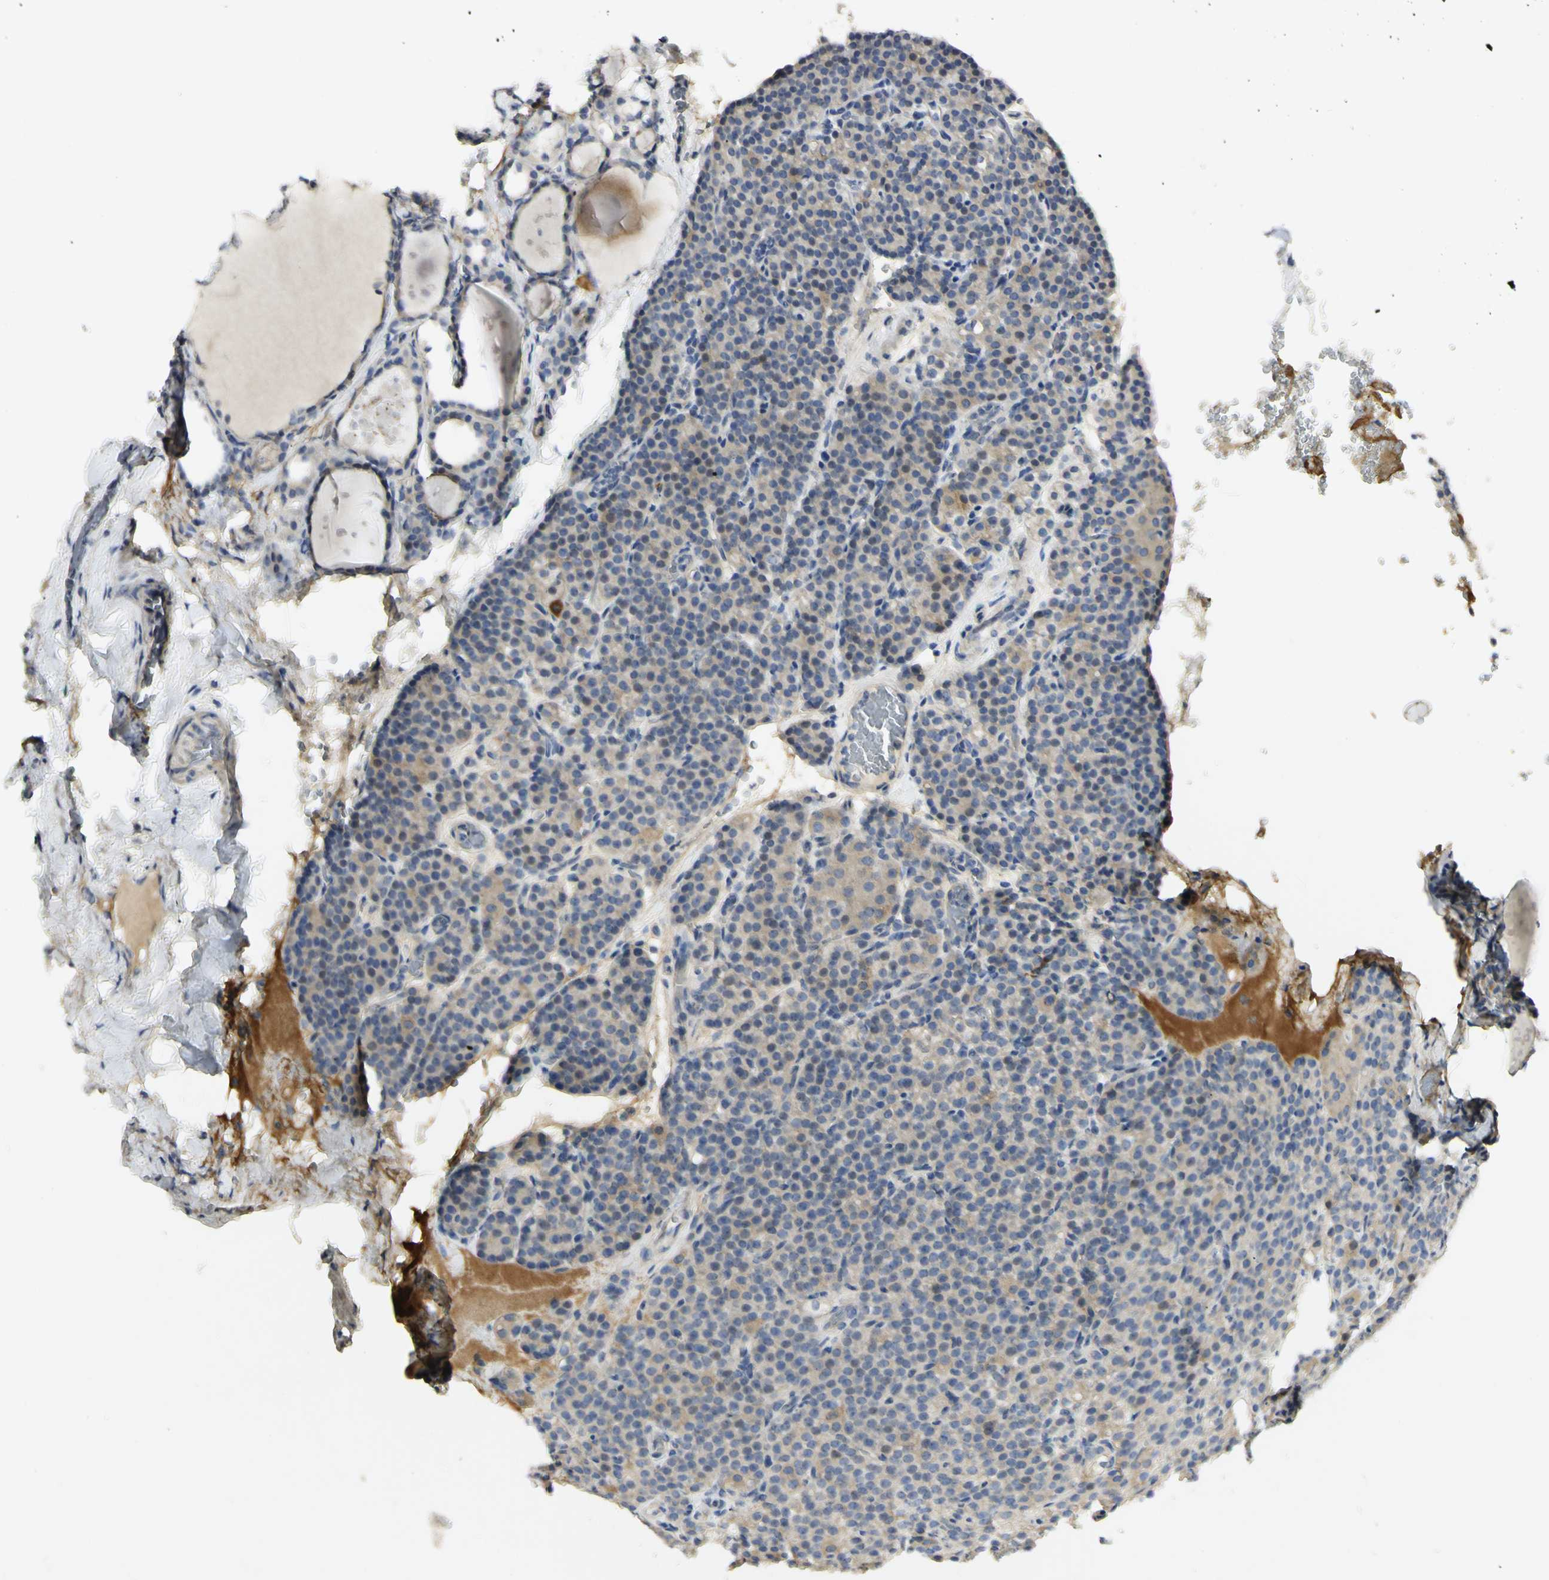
{"staining": {"intensity": "moderate", "quantity": ">75%", "location": "cytoplasmic/membranous"}, "tissue": "parathyroid gland", "cell_type": "Glandular cells", "image_type": "normal", "snomed": [{"axis": "morphology", "description": "Normal tissue, NOS"}, {"axis": "topography", "description": "Parathyroid gland"}], "caption": "Brown immunohistochemical staining in unremarkable parathyroid gland reveals moderate cytoplasmic/membranous staining in about >75% of glandular cells. Using DAB (3,3'-diaminobenzidine) (brown) and hematoxylin (blue) stains, captured at high magnification using brightfield microscopy.", "gene": "KIF11", "patient": {"sex": "female", "age": 57}}